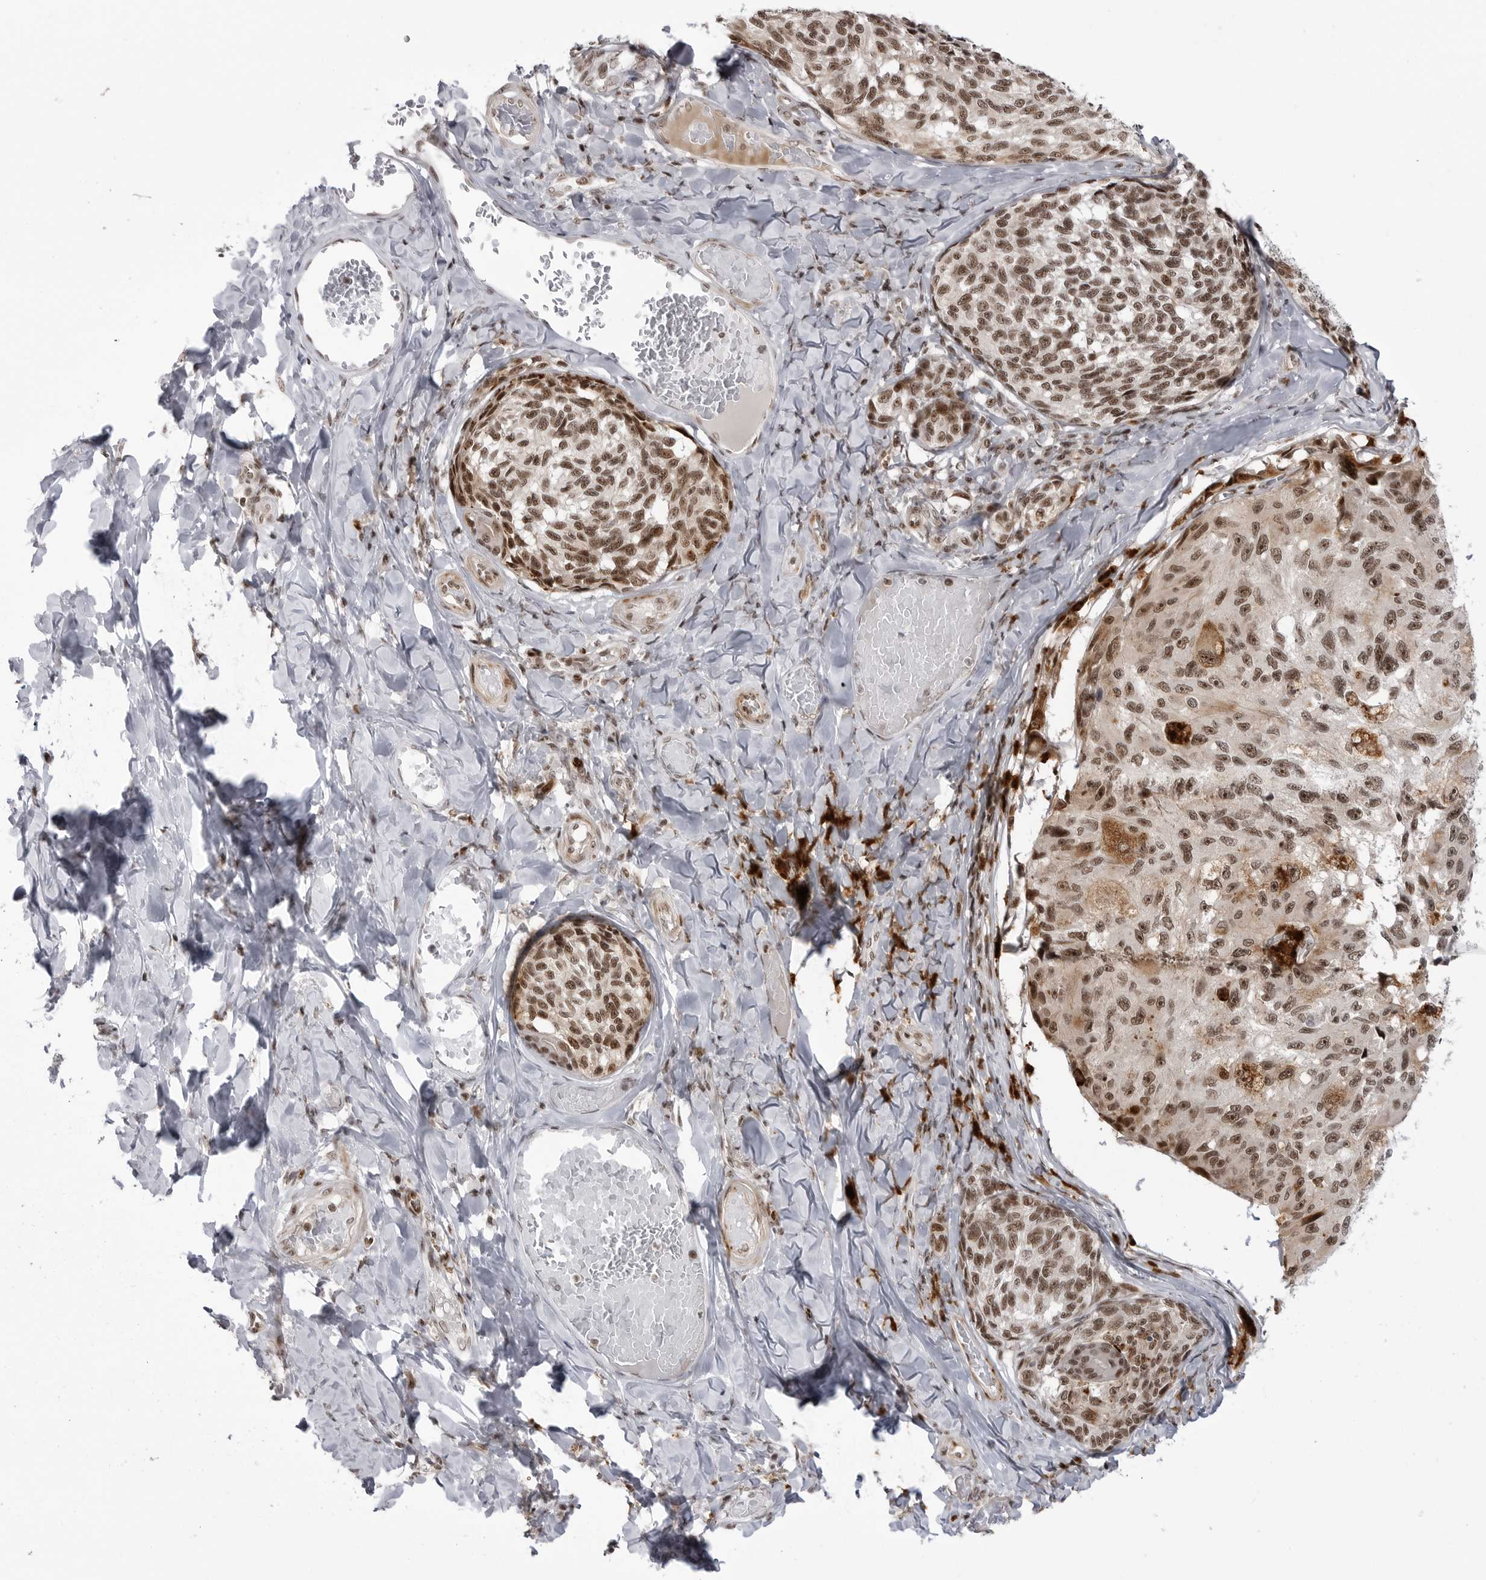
{"staining": {"intensity": "moderate", "quantity": ">75%", "location": "nuclear"}, "tissue": "melanoma", "cell_type": "Tumor cells", "image_type": "cancer", "snomed": [{"axis": "morphology", "description": "Malignant melanoma, NOS"}, {"axis": "topography", "description": "Skin"}], "caption": "High-power microscopy captured an immunohistochemistry photomicrograph of melanoma, revealing moderate nuclear staining in approximately >75% of tumor cells.", "gene": "TRIM66", "patient": {"sex": "female", "age": 73}}